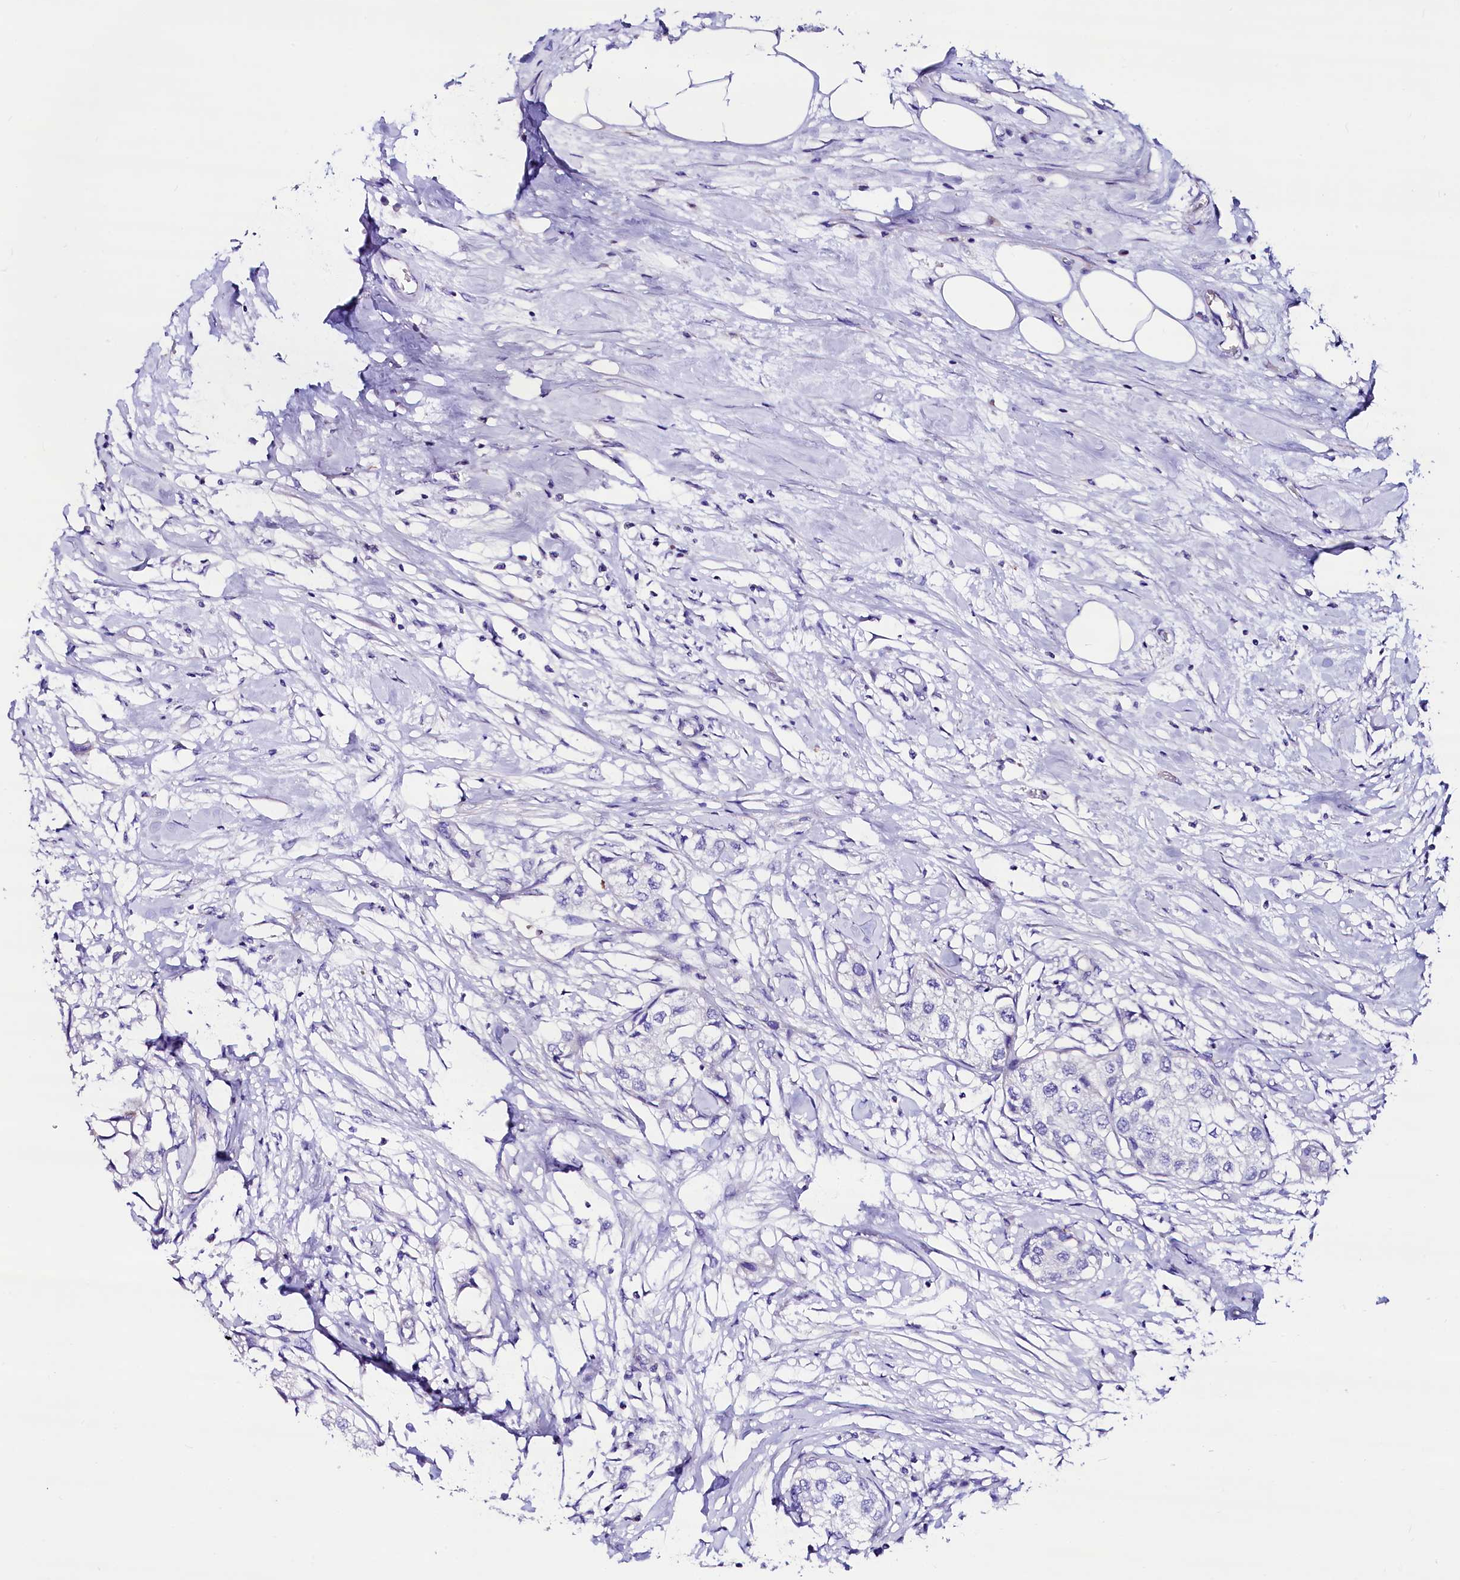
{"staining": {"intensity": "negative", "quantity": "none", "location": "none"}, "tissue": "urothelial cancer", "cell_type": "Tumor cells", "image_type": "cancer", "snomed": [{"axis": "morphology", "description": "Urothelial carcinoma, High grade"}, {"axis": "topography", "description": "Urinary bladder"}], "caption": "An immunohistochemistry image of urothelial cancer is shown. There is no staining in tumor cells of urothelial cancer.", "gene": "RBP3", "patient": {"sex": "male", "age": 64}}